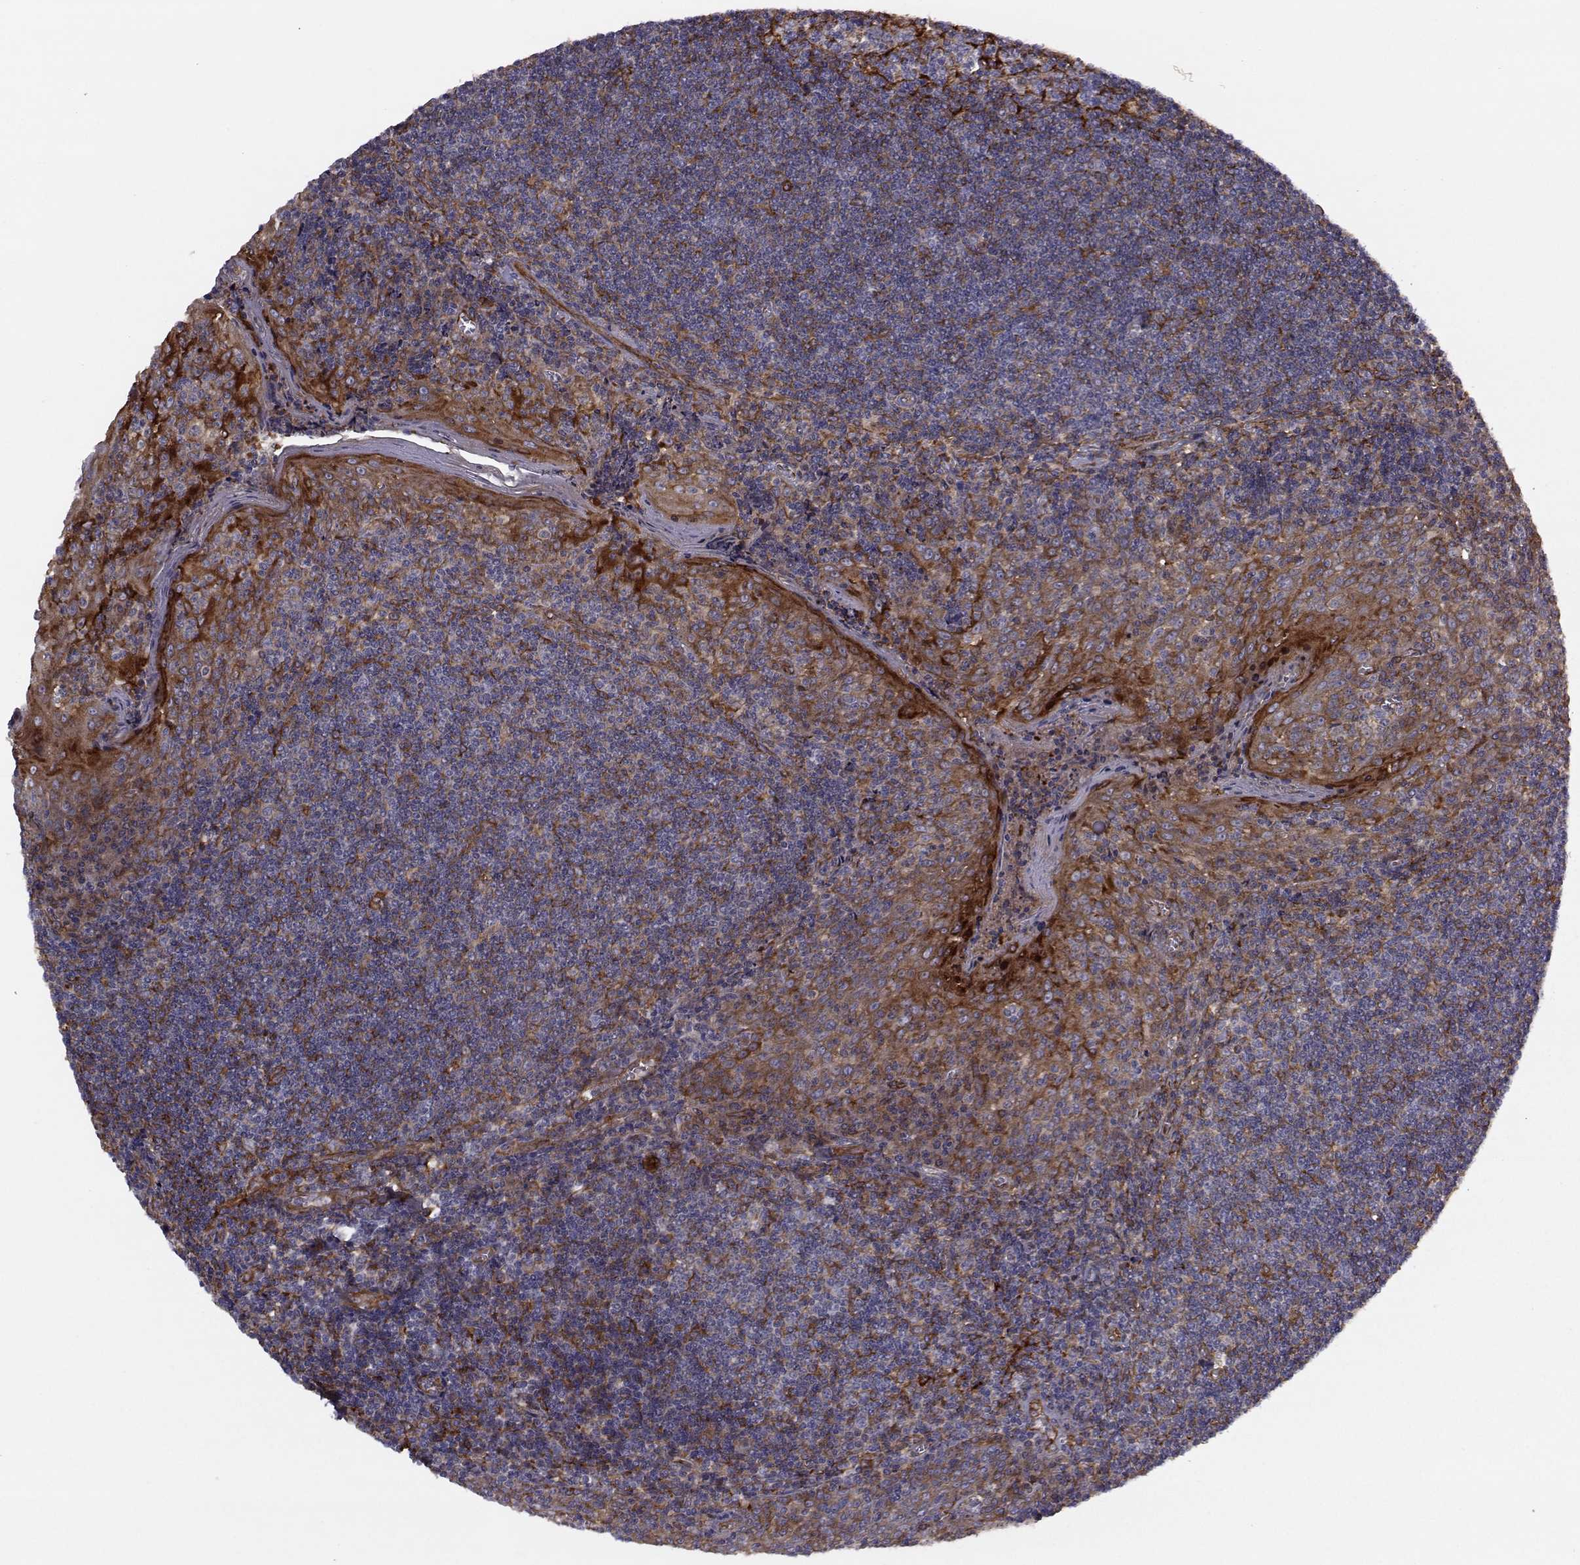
{"staining": {"intensity": "strong", "quantity": "<25%", "location": "cytoplasmic/membranous"}, "tissue": "tonsil", "cell_type": "Germinal center cells", "image_type": "normal", "snomed": [{"axis": "morphology", "description": "Normal tissue, NOS"}, {"axis": "topography", "description": "Tonsil"}], "caption": "Tonsil stained with immunohistochemistry demonstrates strong cytoplasmic/membranous staining in approximately <25% of germinal center cells.", "gene": "TRIP10", "patient": {"sex": "male", "age": 33}}